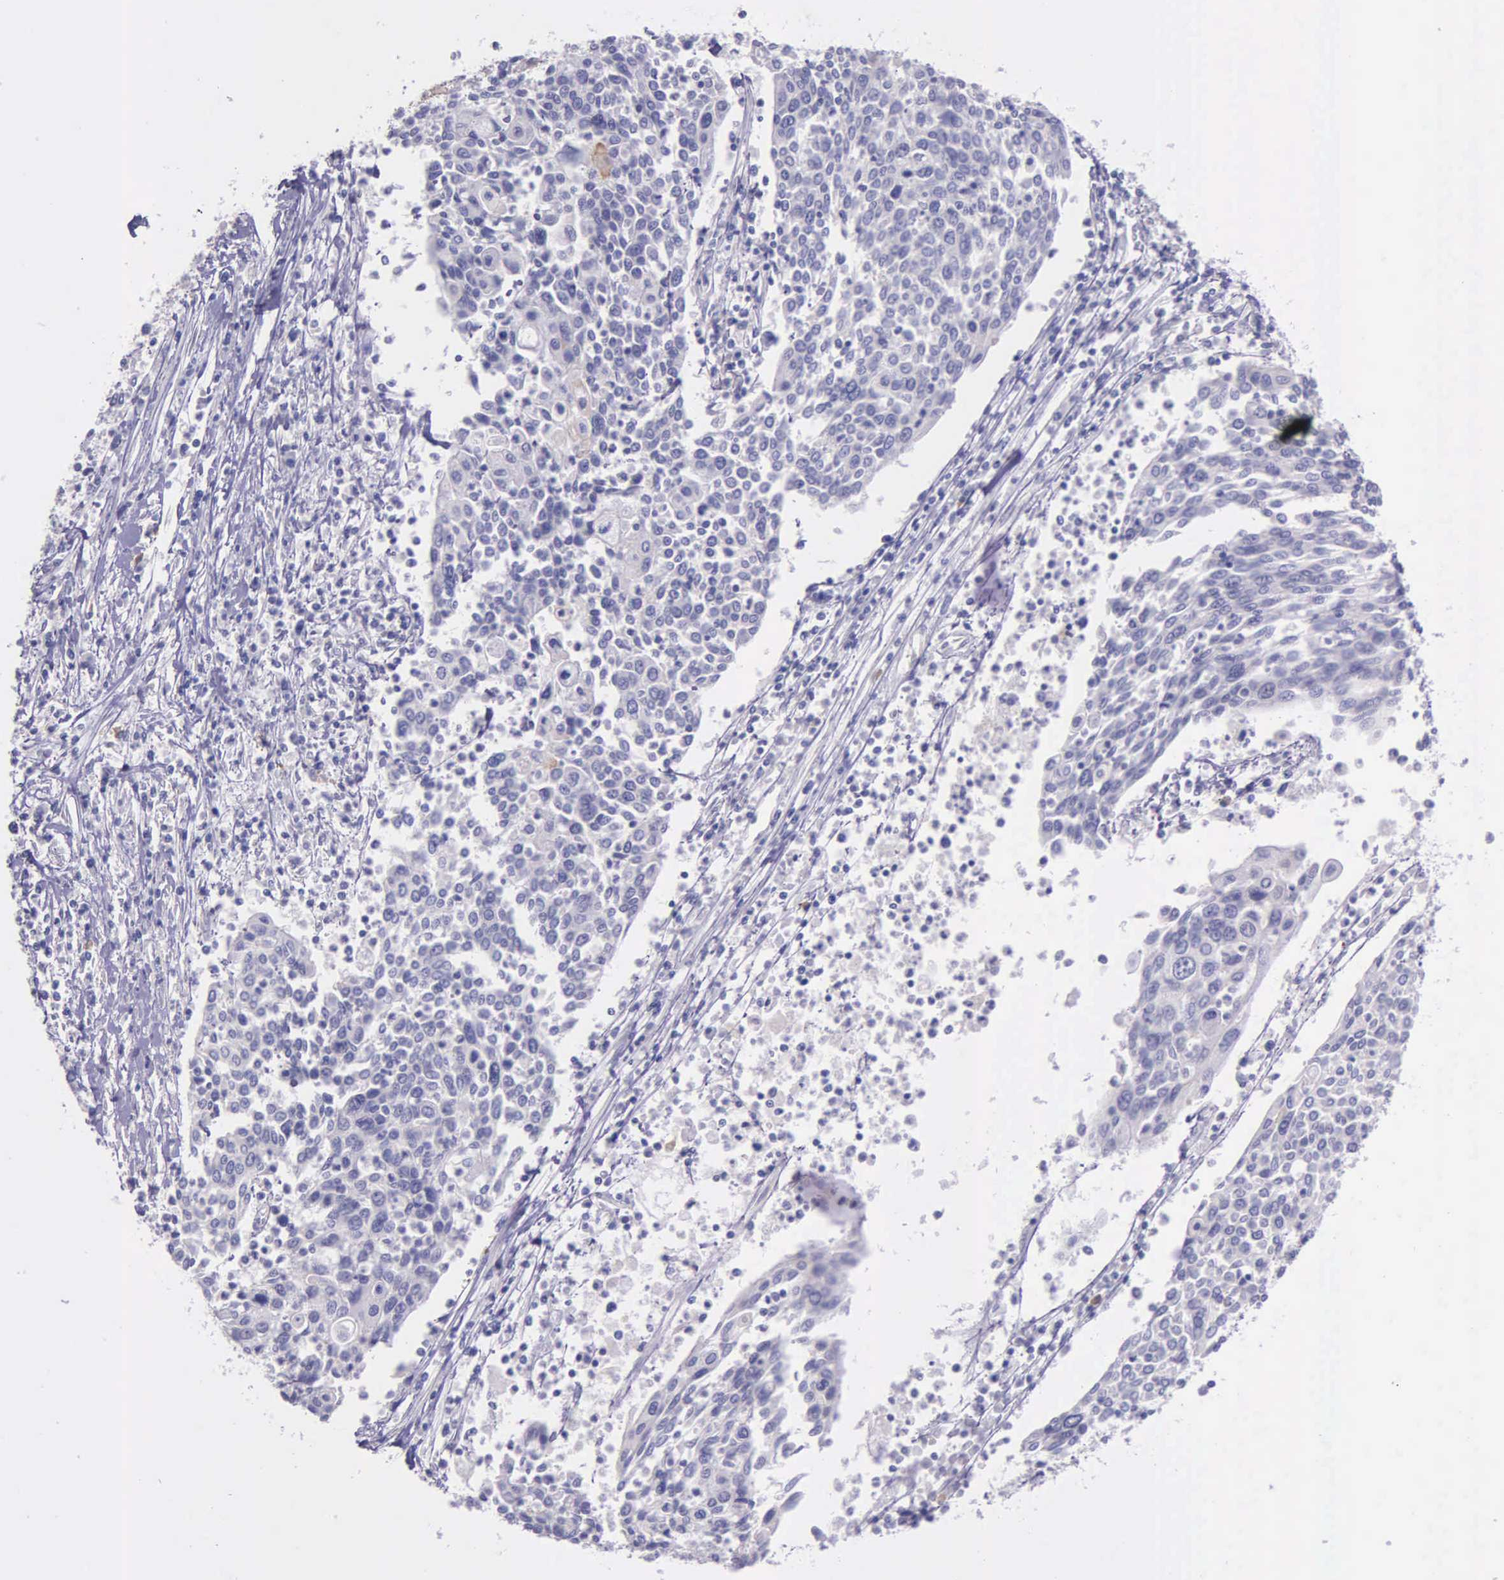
{"staining": {"intensity": "negative", "quantity": "none", "location": "none"}, "tissue": "cervical cancer", "cell_type": "Tumor cells", "image_type": "cancer", "snomed": [{"axis": "morphology", "description": "Squamous cell carcinoma, NOS"}, {"axis": "topography", "description": "Cervix"}], "caption": "There is no significant expression in tumor cells of squamous cell carcinoma (cervical).", "gene": "THSD7A", "patient": {"sex": "female", "age": 40}}